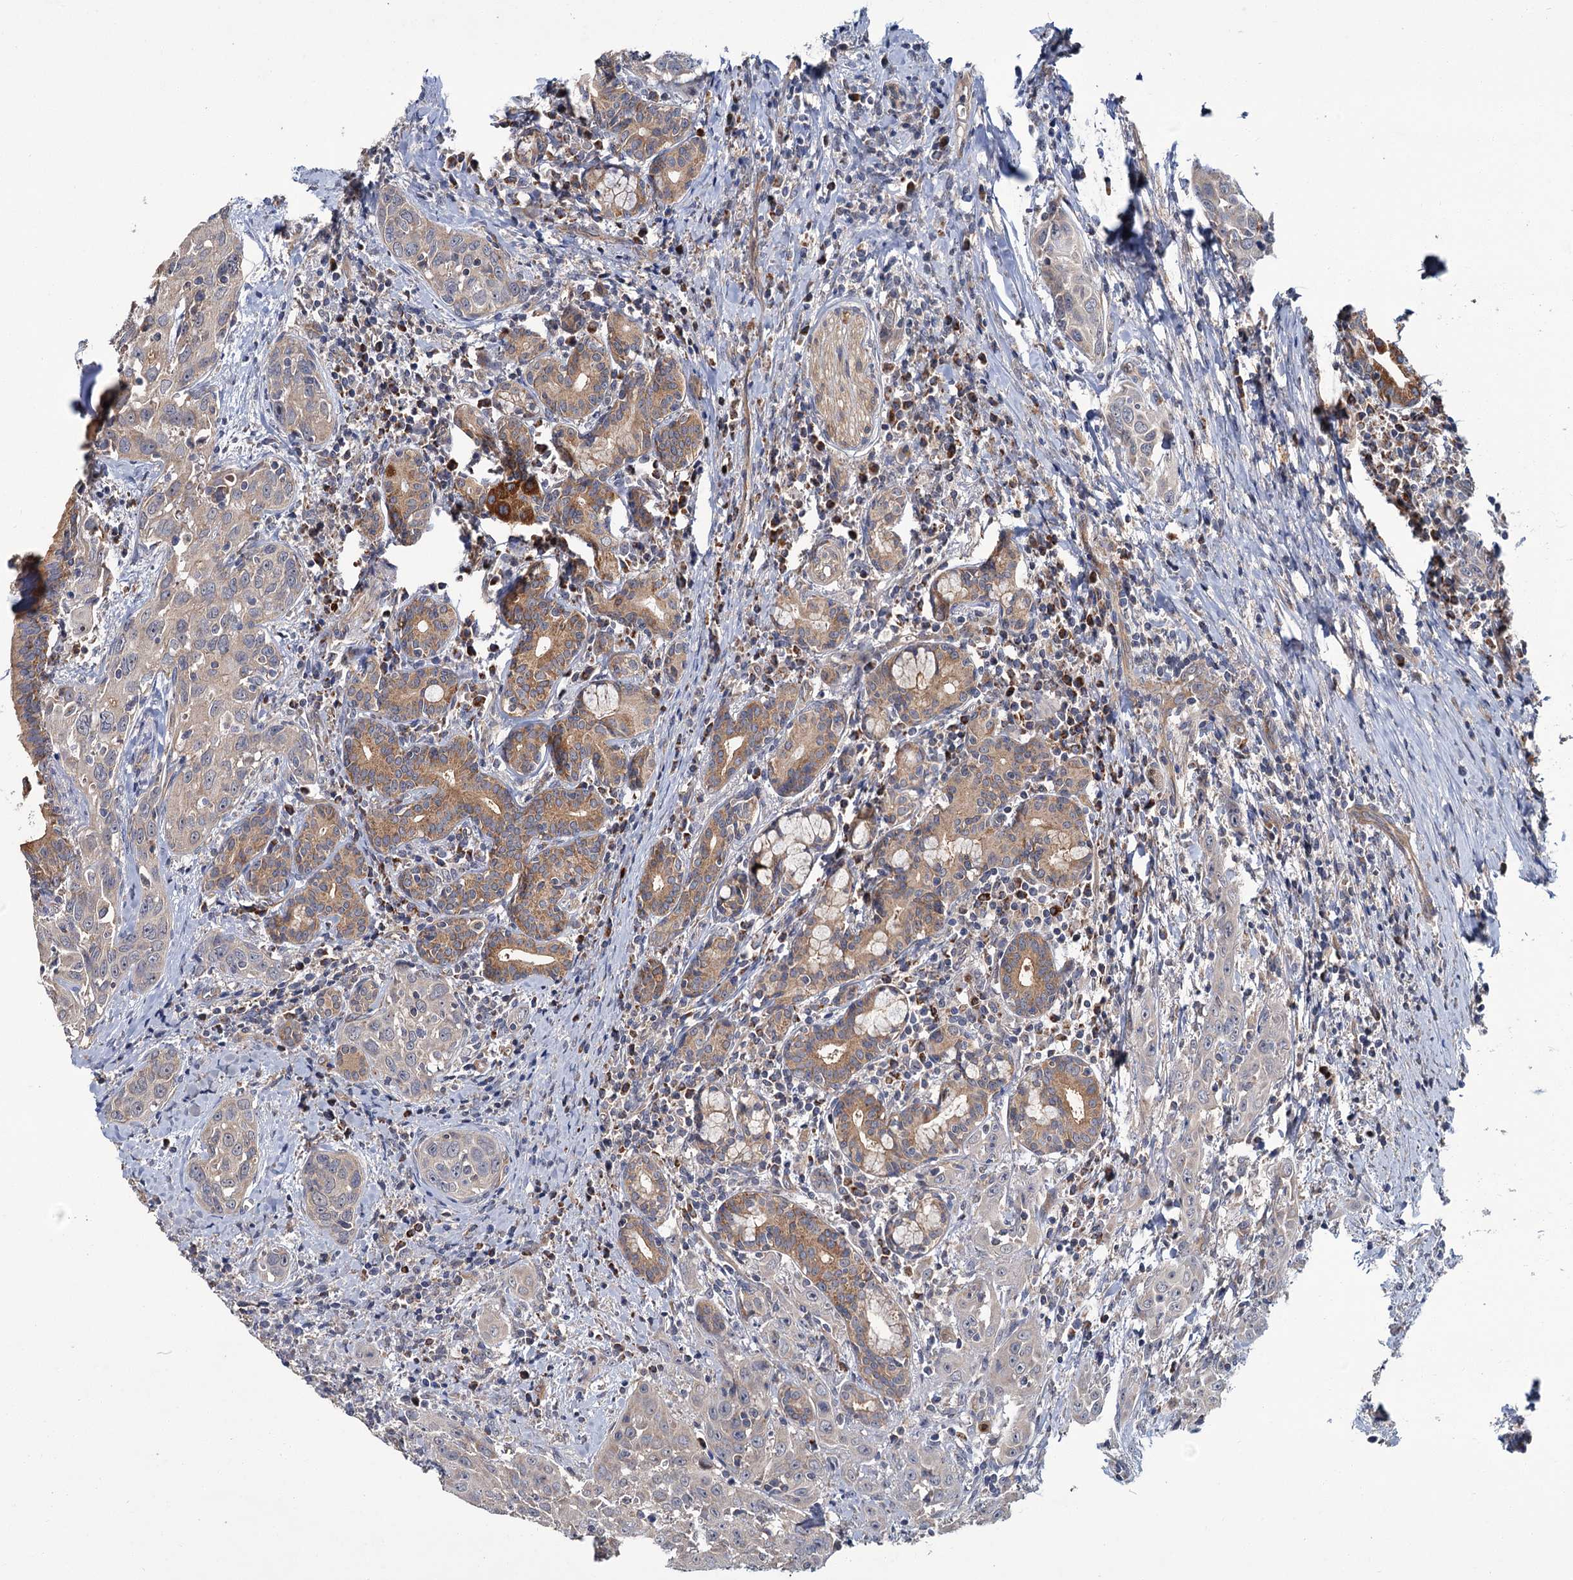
{"staining": {"intensity": "negative", "quantity": "none", "location": "none"}, "tissue": "head and neck cancer", "cell_type": "Tumor cells", "image_type": "cancer", "snomed": [{"axis": "morphology", "description": "Squamous cell carcinoma, NOS"}, {"axis": "topography", "description": "Oral tissue"}, {"axis": "topography", "description": "Head-Neck"}], "caption": "A histopathology image of head and neck cancer stained for a protein exhibits no brown staining in tumor cells.", "gene": "DYNC2H1", "patient": {"sex": "female", "age": 50}}